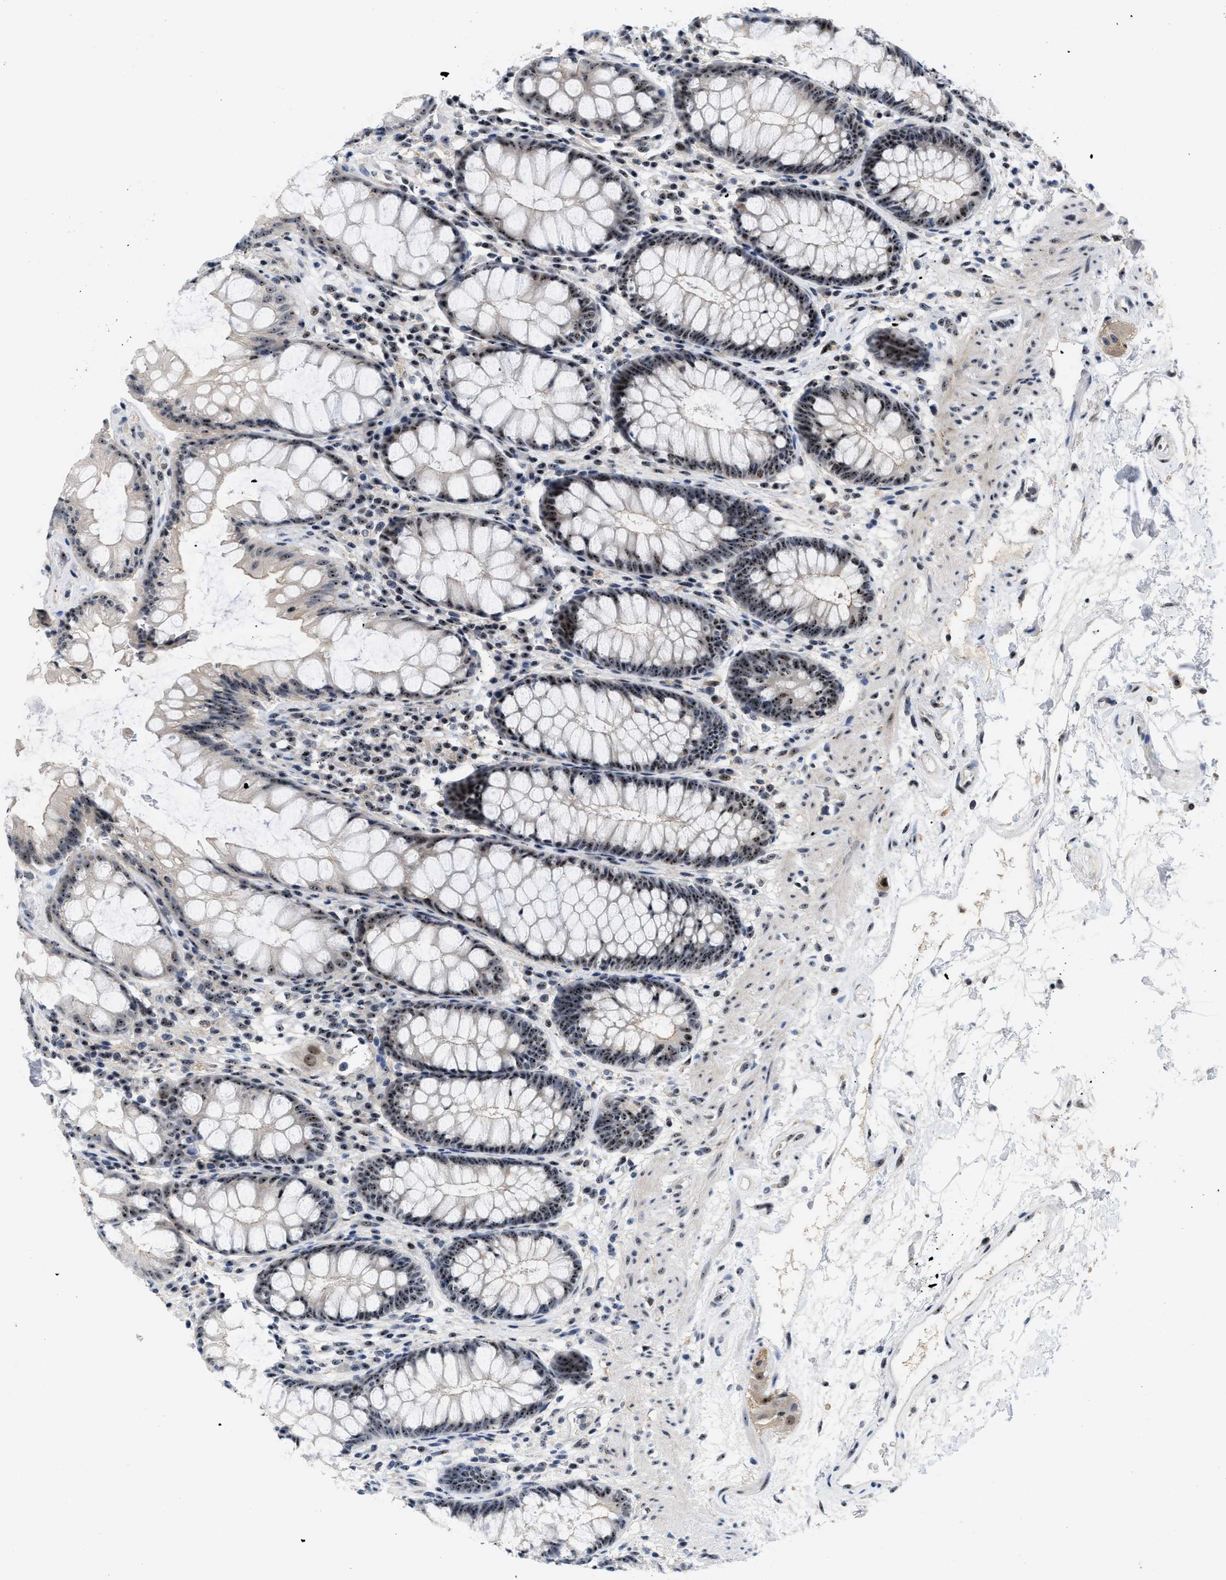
{"staining": {"intensity": "strong", "quantity": ">75%", "location": "nuclear"}, "tissue": "rectum", "cell_type": "Glandular cells", "image_type": "normal", "snomed": [{"axis": "morphology", "description": "Normal tissue, NOS"}, {"axis": "topography", "description": "Rectum"}], "caption": "Glandular cells demonstrate high levels of strong nuclear positivity in about >75% of cells in normal rectum.", "gene": "NOP58", "patient": {"sex": "male", "age": 64}}